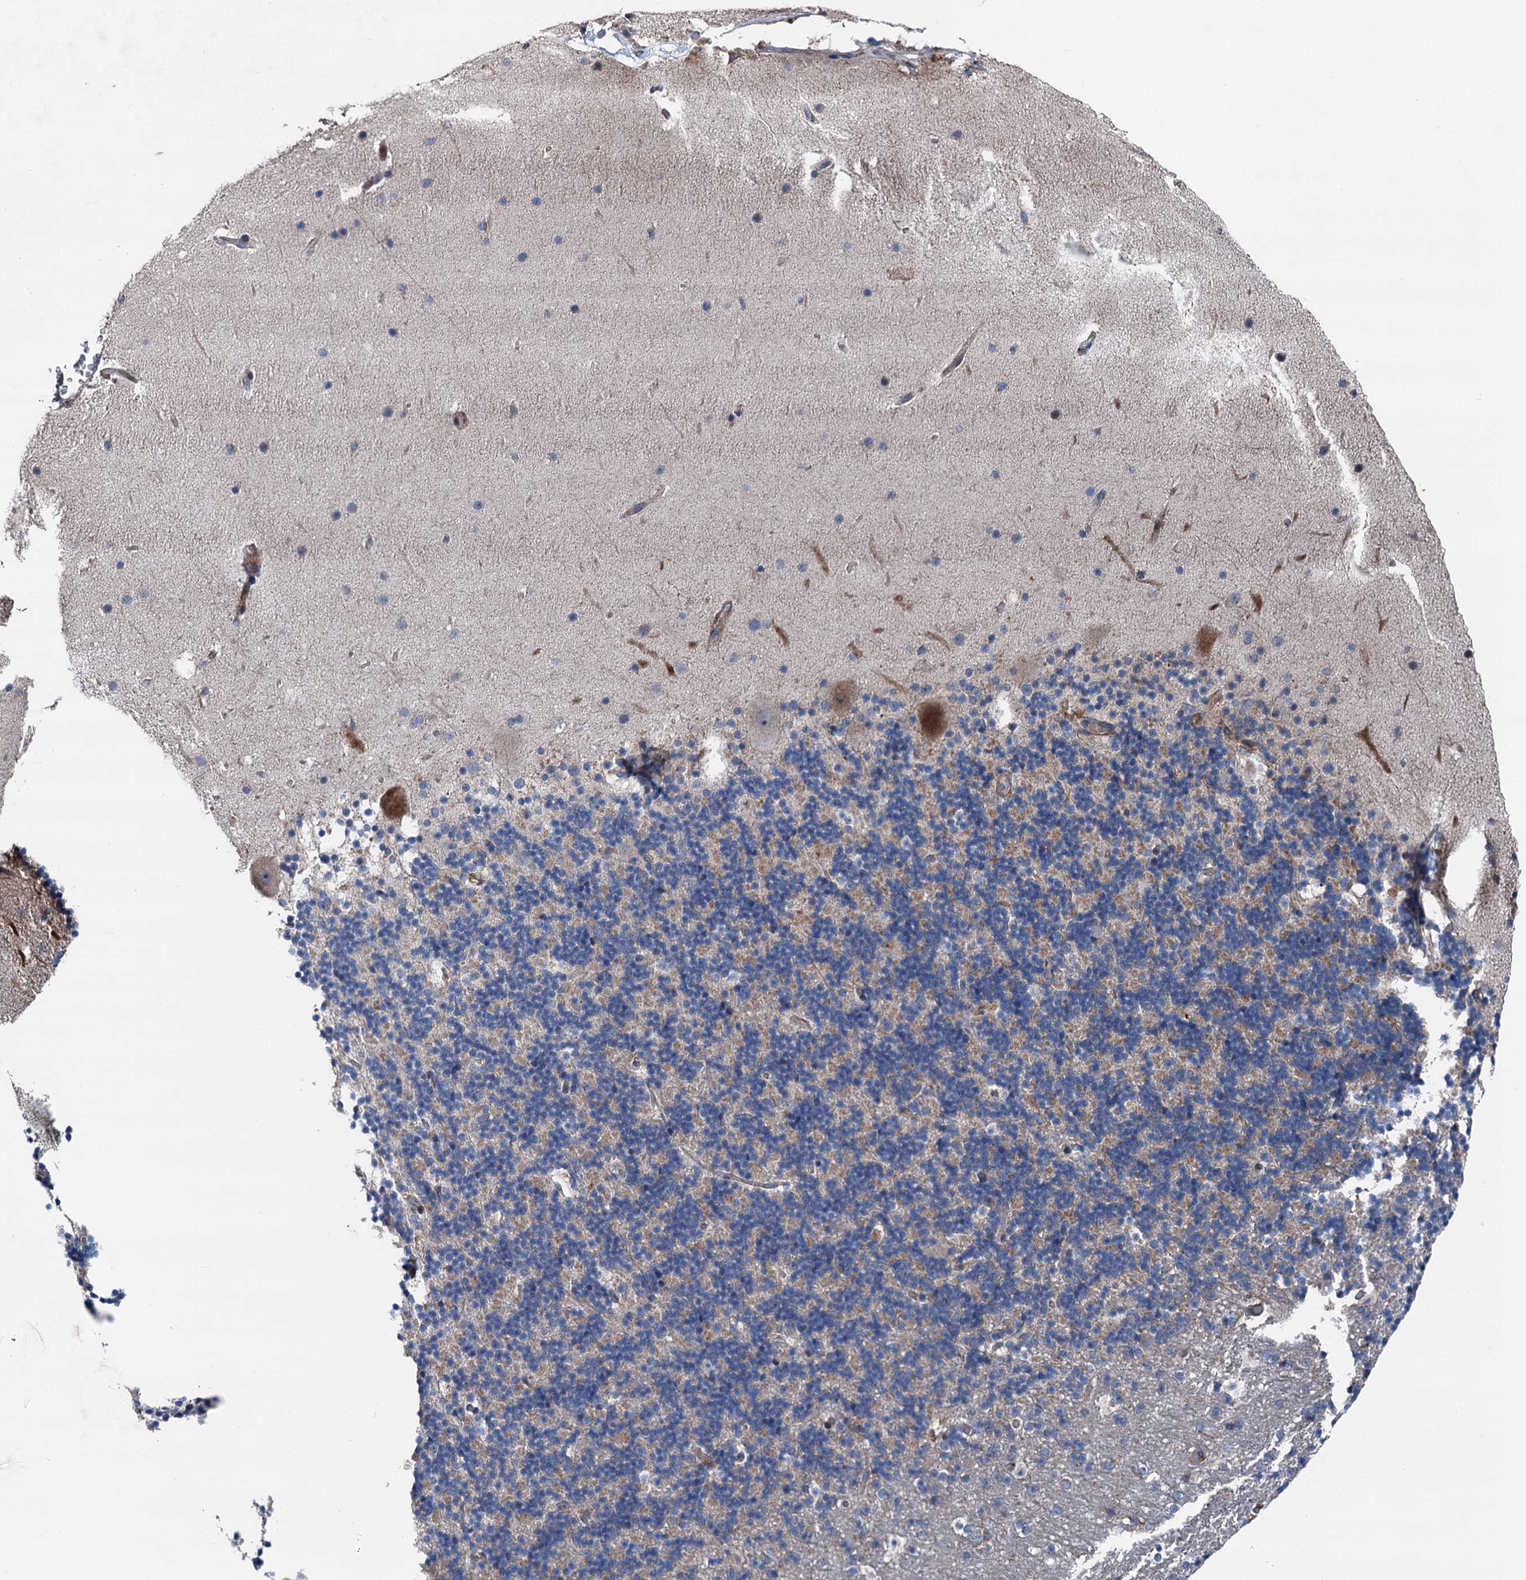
{"staining": {"intensity": "negative", "quantity": "none", "location": "none"}, "tissue": "cerebellum", "cell_type": "Cells in granular layer", "image_type": "normal", "snomed": [{"axis": "morphology", "description": "Normal tissue, NOS"}, {"axis": "topography", "description": "Cerebellum"}], "caption": "A histopathology image of human cerebellum is negative for staining in cells in granular layer. (Brightfield microscopy of DAB (3,3'-diaminobenzidine) immunohistochemistry (IHC) at high magnification).", "gene": "RUFY1", "patient": {"sex": "male", "age": 57}}